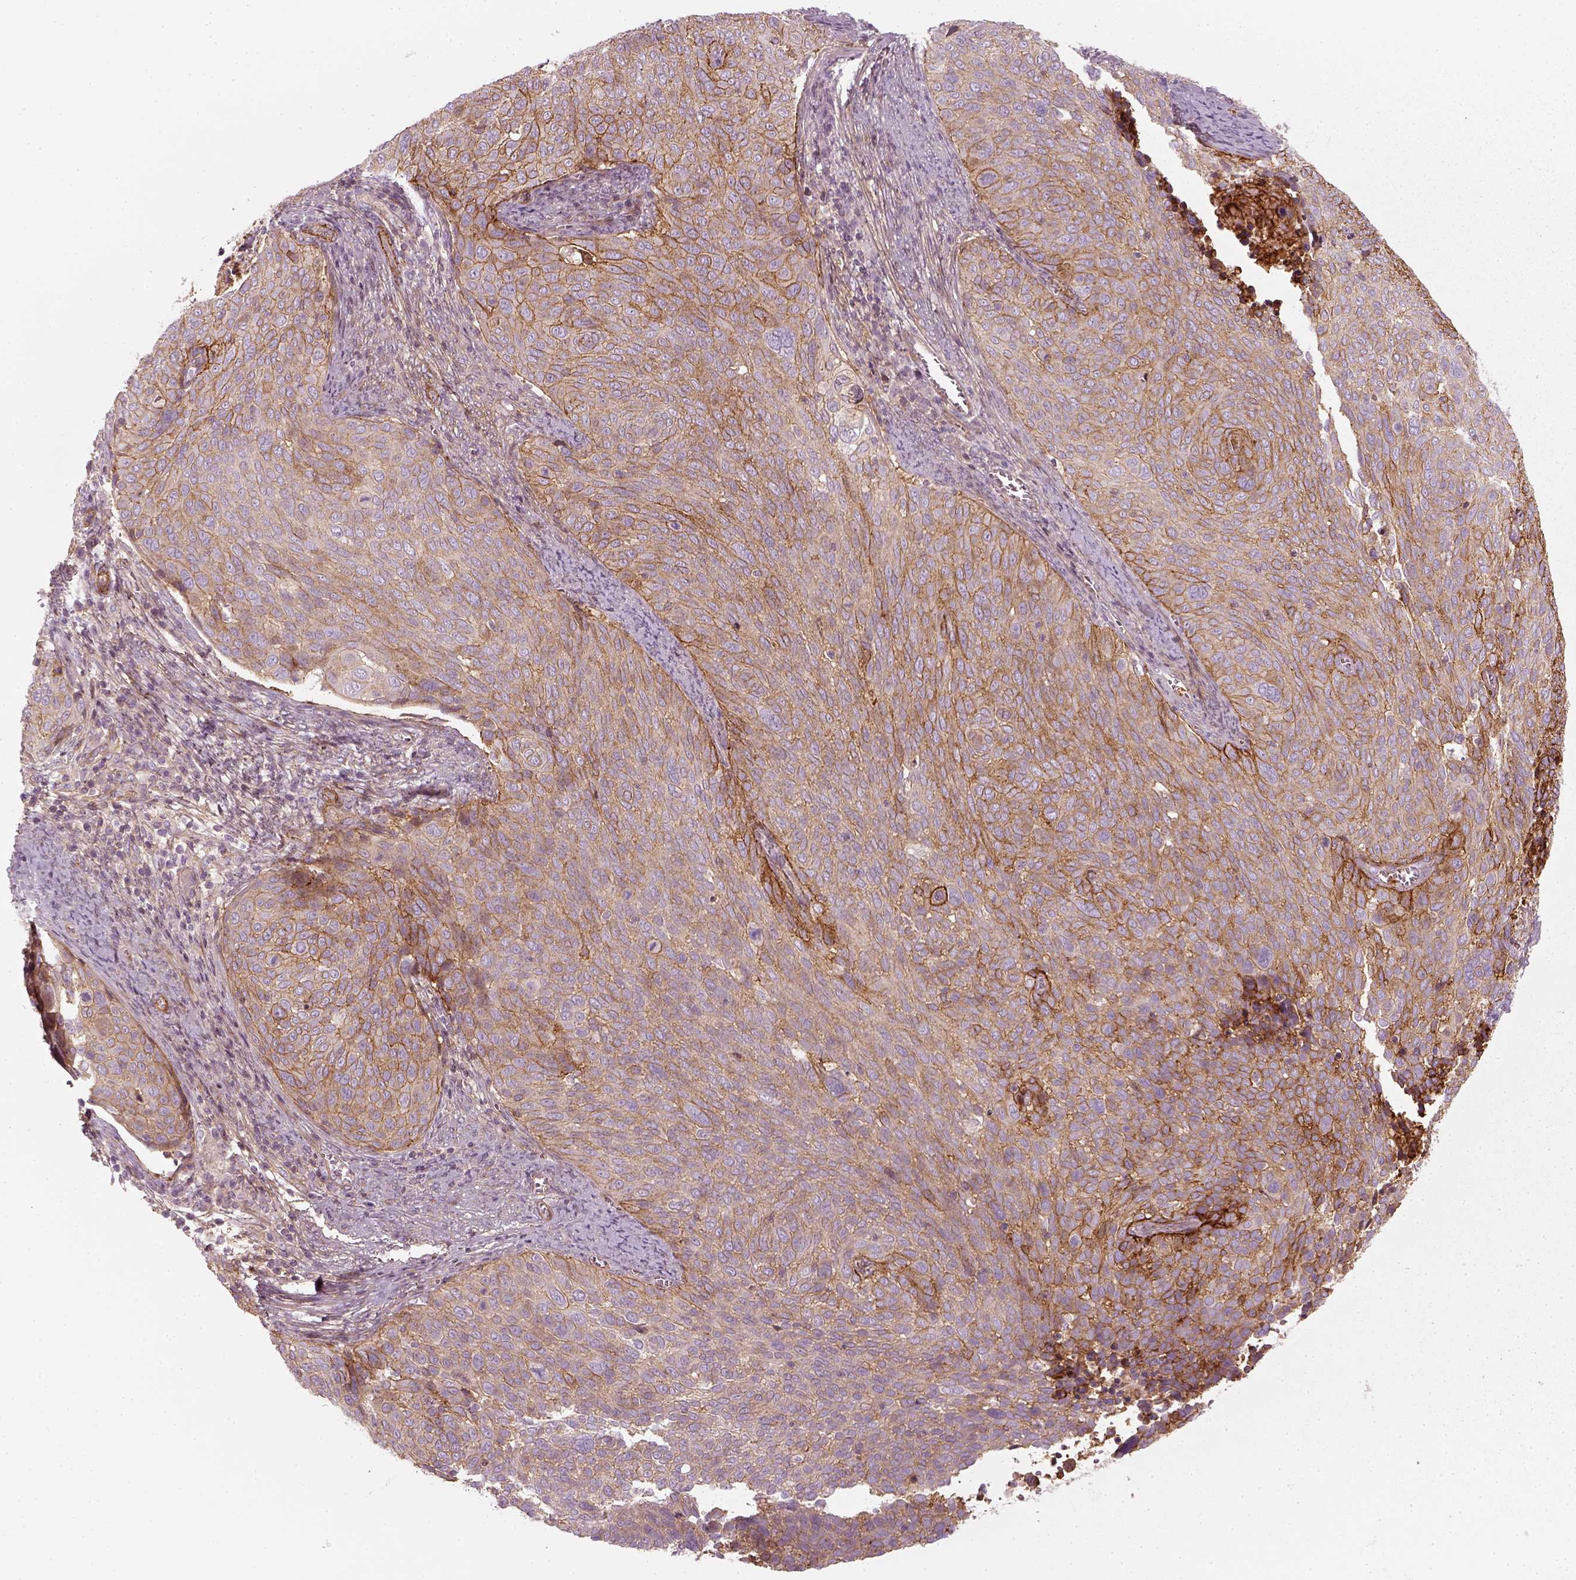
{"staining": {"intensity": "moderate", "quantity": ">75%", "location": "cytoplasmic/membranous"}, "tissue": "cervical cancer", "cell_type": "Tumor cells", "image_type": "cancer", "snomed": [{"axis": "morphology", "description": "Squamous cell carcinoma, NOS"}, {"axis": "topography", "description": "Cervix"}], "caption": "Cervical cancer (squamous cell carcinoma) stained with immunohistochemistry shows moderate cytoplasmic/membranous expression in approximately >75% of tumor cells.", "gene": "NPTN", "patient": {"sex": "female", "age": 39}}